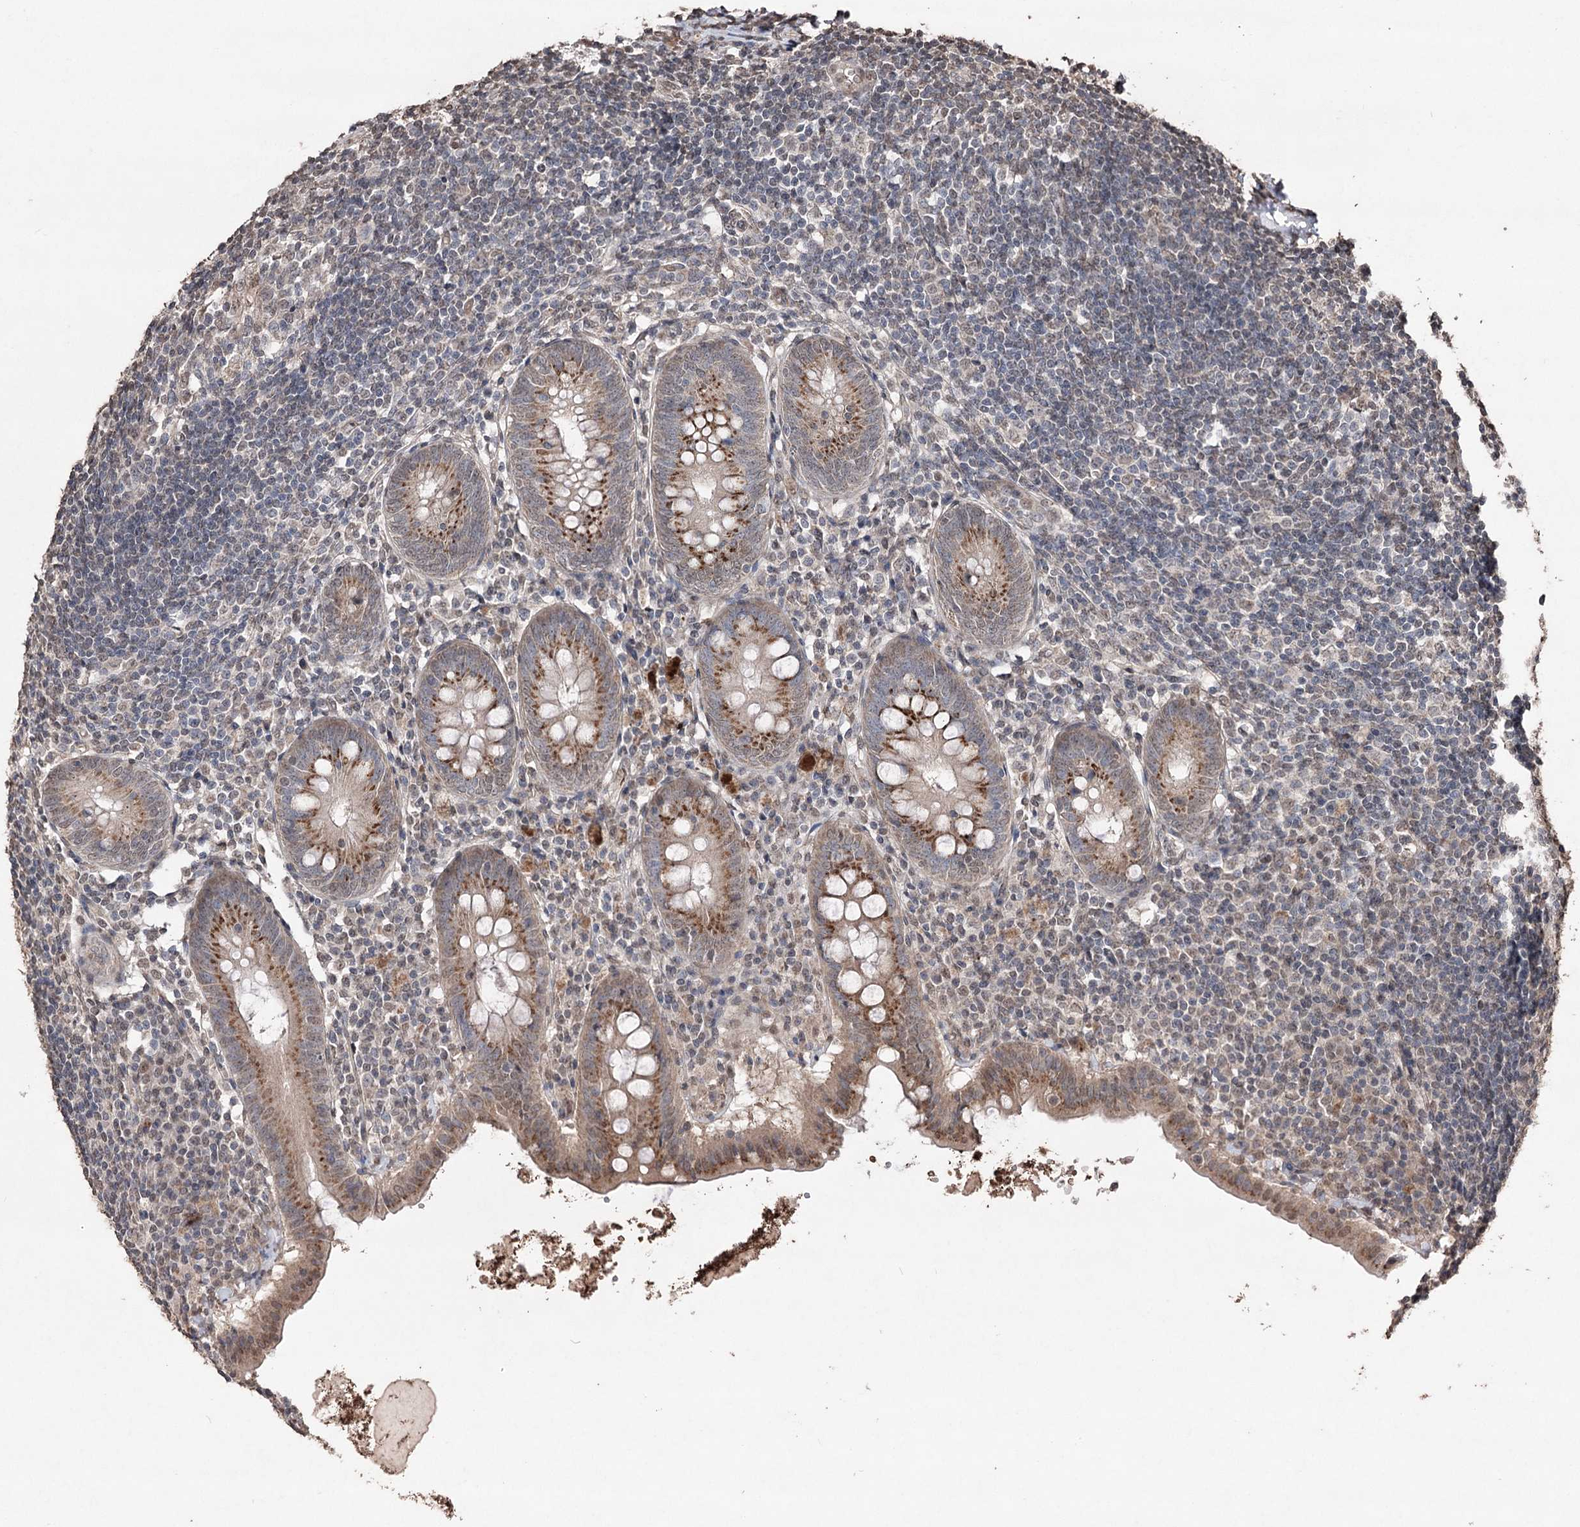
{"staining": {"intensity": "moderate", "quantity": ">75%", "location": "cytoplasmic/membranous,nuclear"}, "tissue": "appendix", "cell_type": "Glandular cells", "image_type": "normal", "snomed": [{"axis": "morphology", "description": "Normal tissue, NOS"}, {"axis": "topography", "description": "Appendix"}], "caption": "Immunohistochemical staining of normal appendix reveals medium levels of moderate cytoplasmic/membranous,nuclear expression in approximately >75% of glandular cells. The staining was performed using DAB (3,3'-diaminobenzidine), with brown indicating positive protein expression. Nuclei are stained blue with hematoxylin.", "gene": "ATG14", "patient": {"sex": "female", "age": 54}}